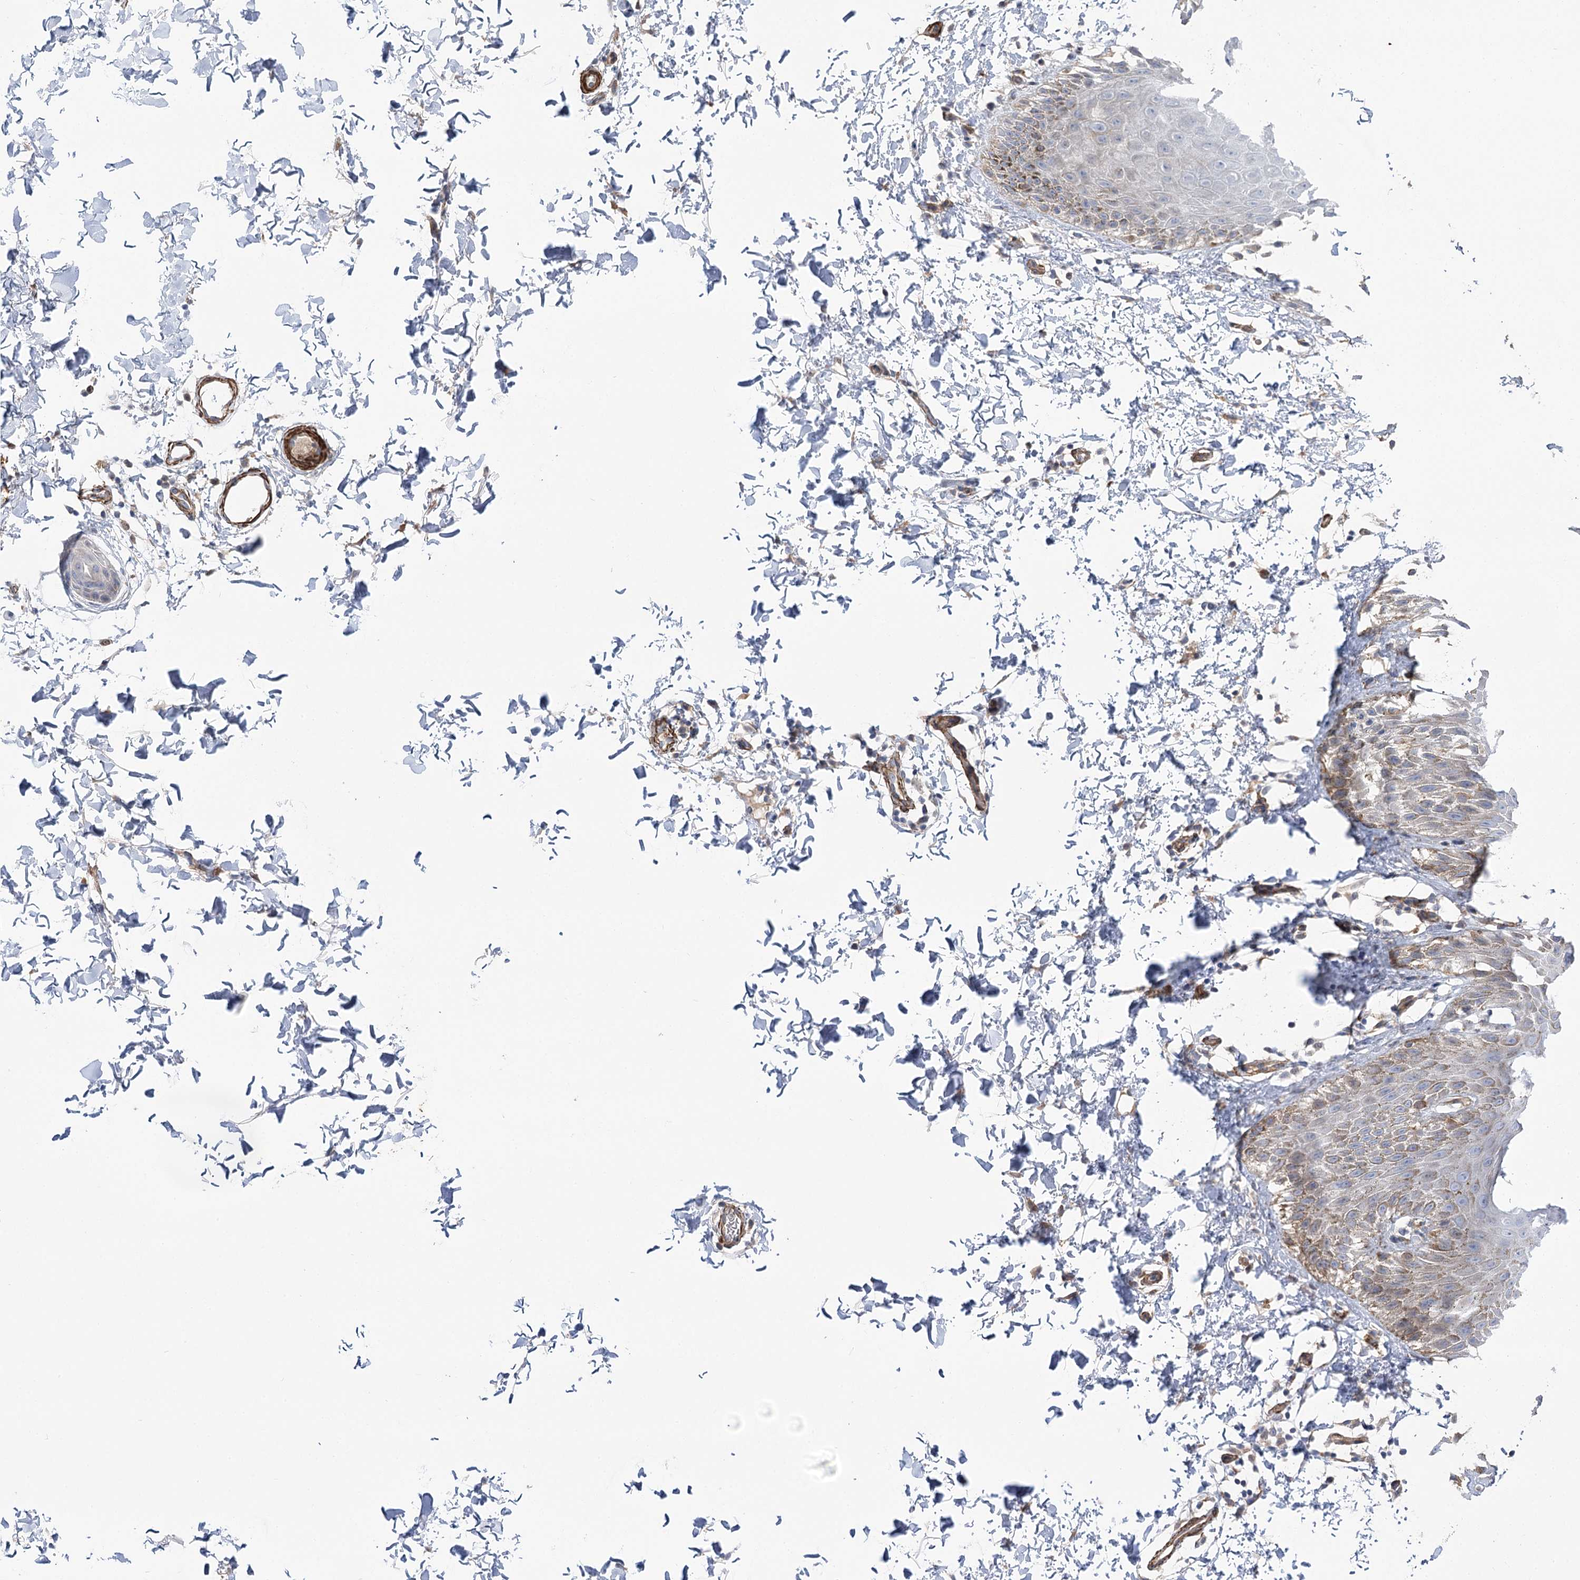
{"staining": {"intensity": "moderate", "quantity": "<25%", "location": "cytoplasmic/membranous"}, "tissue": "skin", "cell_type": "Epidermal cells", "image_type": "normal", "snomed": [{"axis": "morphology", "description": "Normal tissue, NOS"}, {"axis": "topography", "description": "Anal"}], "caption": "Immunohistochemistry staining of benign skin, which exhibits low levels of moderate cytoplasmic/membranous expression in approximately <25% of epidermal cells indicating moderate cytoplasmic/membranous protein expression. The staining was performed using DAB (brown) for protein detection and nuclei were counterstained in hematoxylin (blue).", "gene": "WASHC3", "patient": {"sex": "male", "age": 44}}